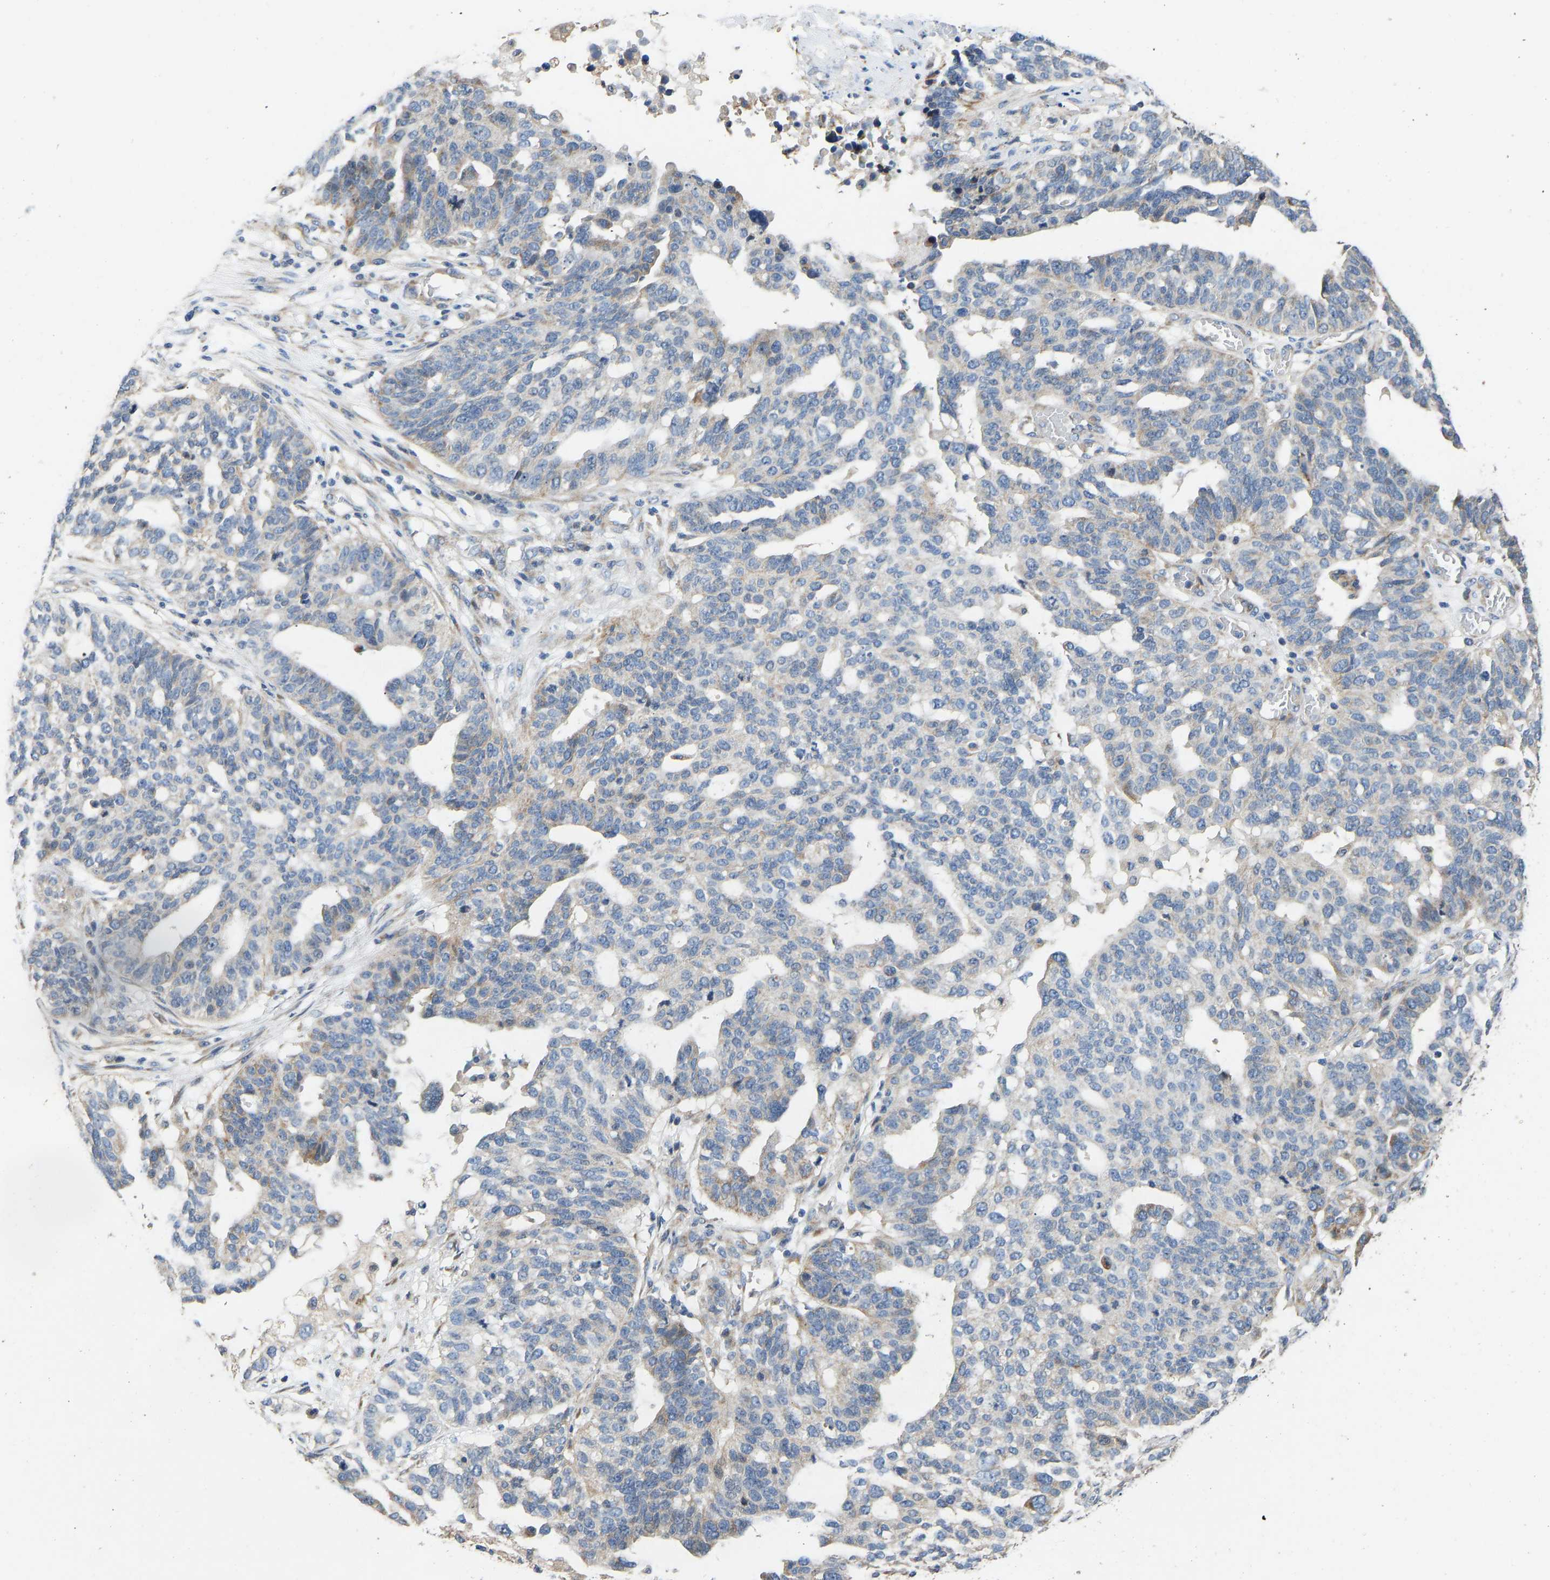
{"staining": {"intensity": "moderate", "quantity": "<25%", "location": "cytoplasmic/membranous"}, "tissue": "ovarian cancer", "cell_type": "Tumor cells", "image_type": "cancer", "snomed": [{"axis": "morphology", "description": "Cystadenocarcinoma, serous, NOS"}, {"axis": "topography", "description": "Ovary"}], "caption": "The immunohistochemical stain shows moderate cytoplasmic/membranous positivity in tumor cells of serous cystadenocarcinoma (ovarian) tissue.", "gene": "TMEM150A", "patient": {"sex": "female", "age": 59}}